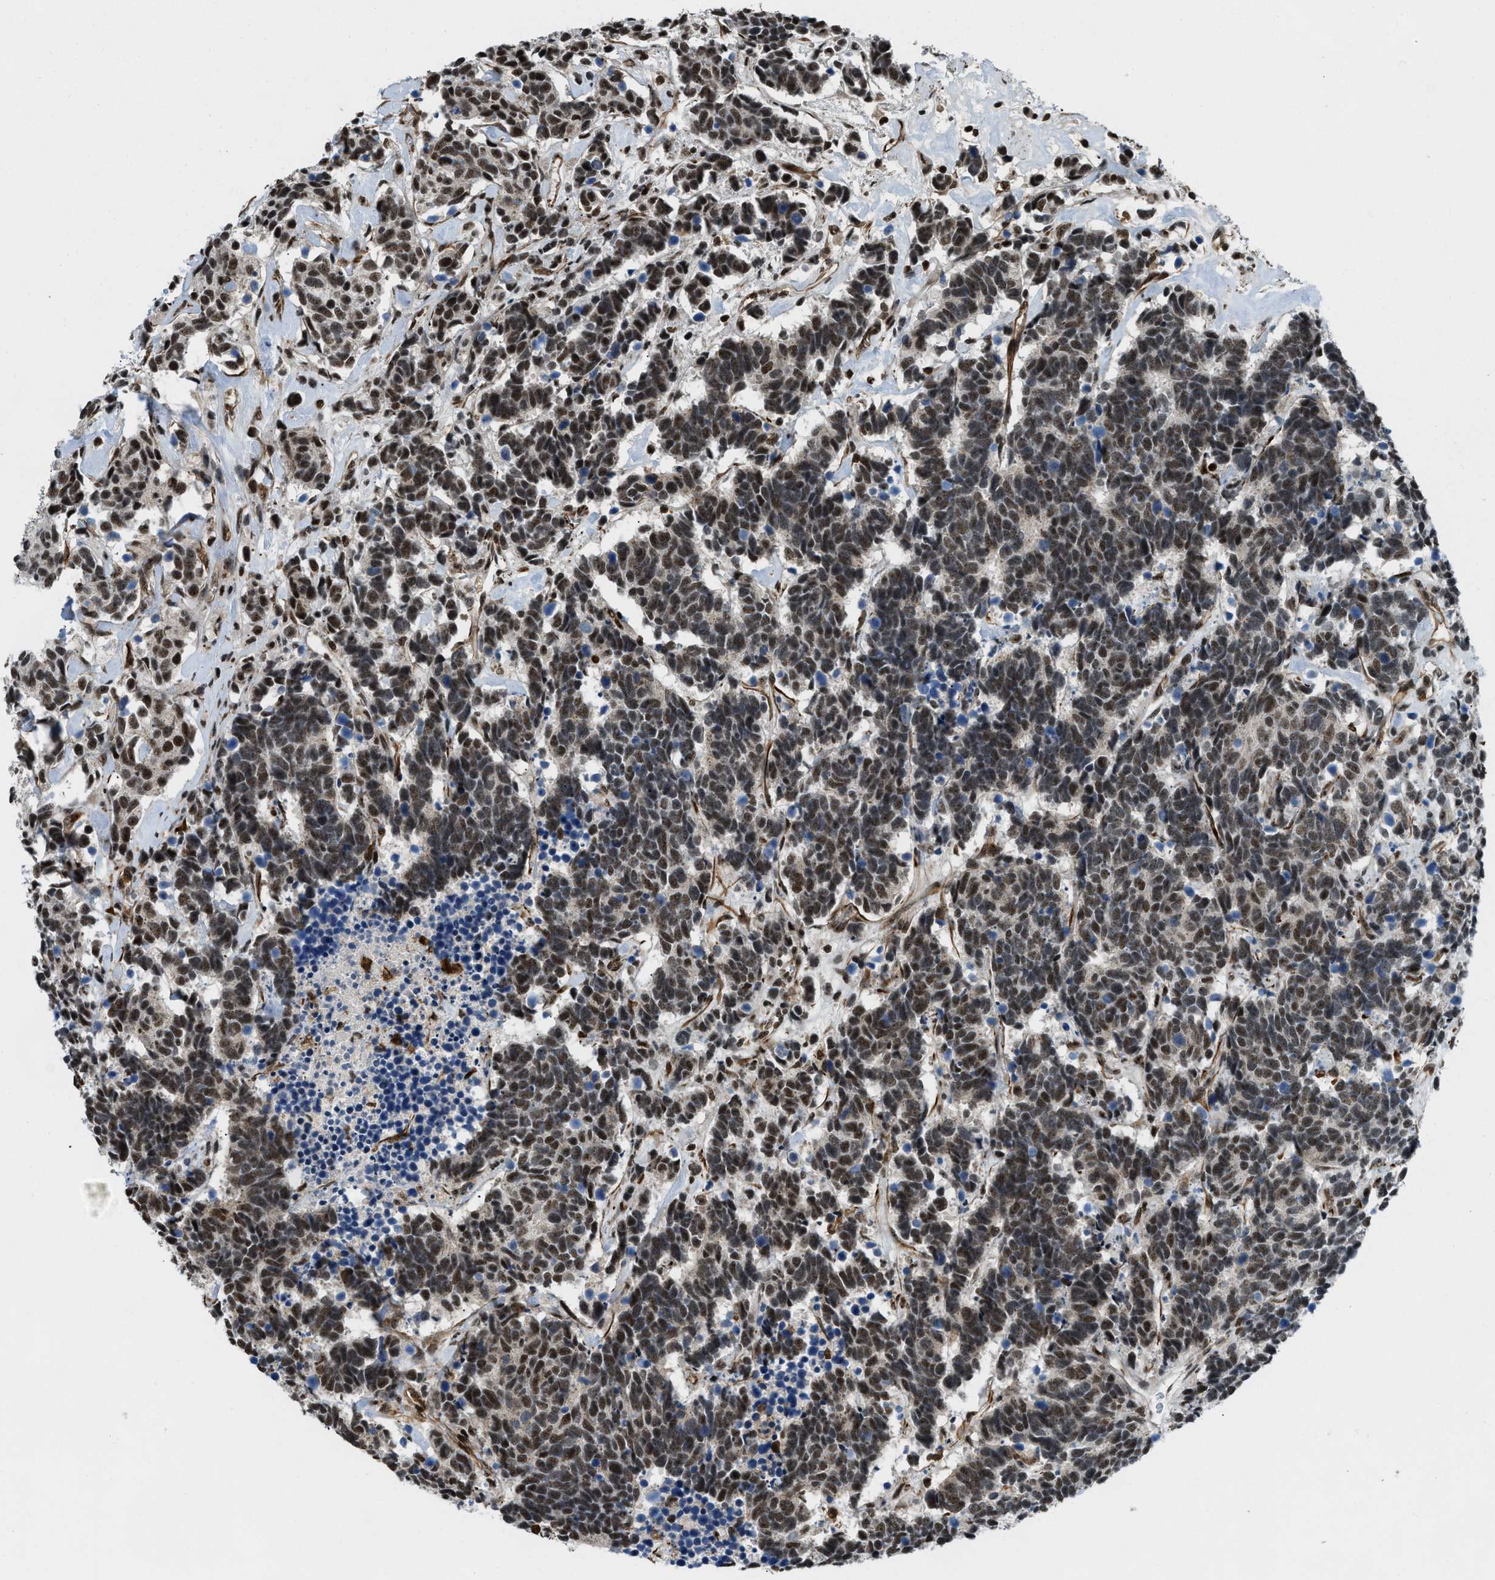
{"staining": {"intensity": "moderate", "quantity": ">75%", "location": "nuclear"}, "tissue": "carcinoid", "cell_type": "Tumor cells", "image_type": "cancer", "snomed": [{"axis": "morphology", "description": "Carcinoma, NOS"}, {"axis": "morphology", "description": "Carcinoid, malignant, NOS"}, {"axis": "topography", "description": "Urinary bladder"}], "caption": "Immunohistochemical staining of human carcinoid (malignant) exhibits medium levels of moderate nuclear protein staining in approximately >75% of tumor cells. The staining was performed using DAB to visualize the protein expression in brown, while the nuclei were stained in blue with hematoxylin (Magnification: 20x).", "gene": "E2F1", "patient": {"sex": "male", "age": 57}}